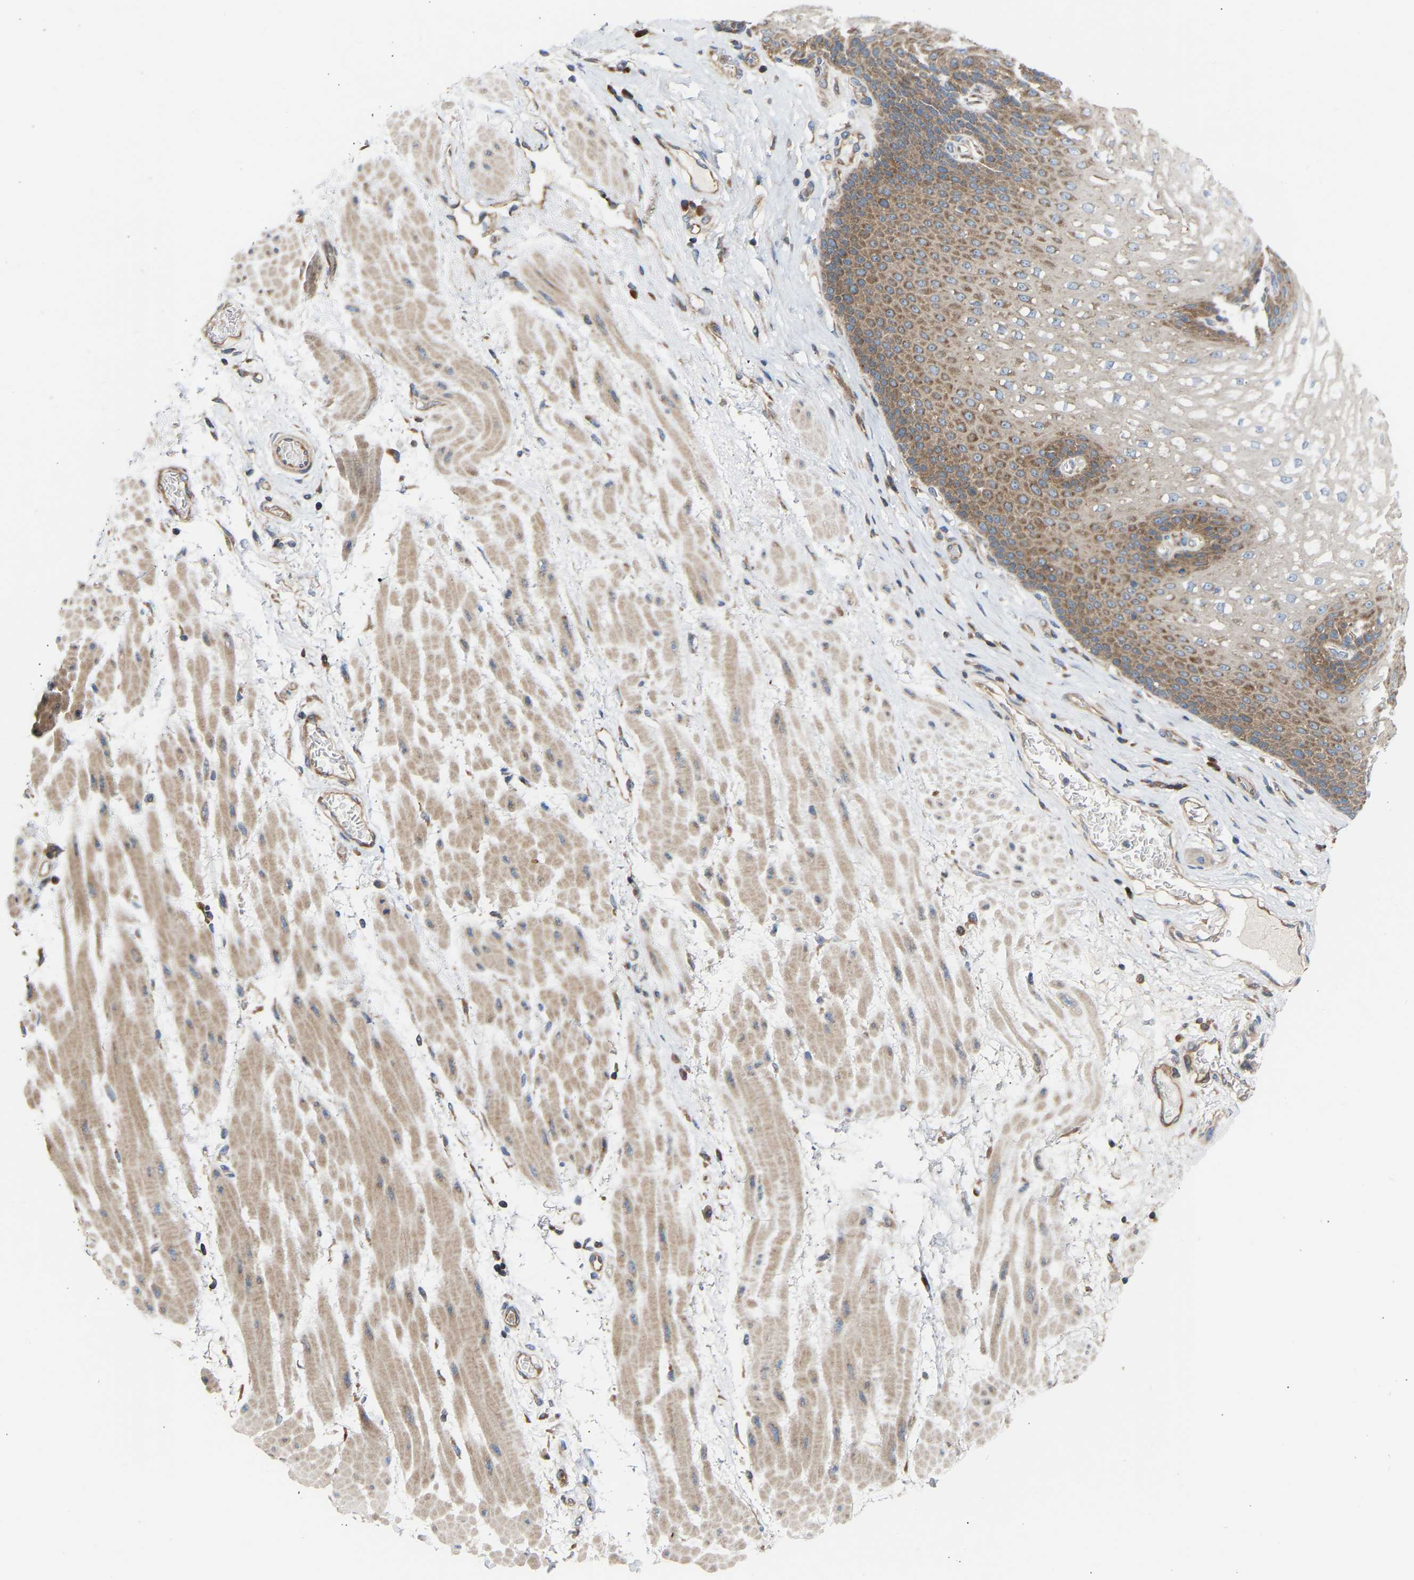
{"staining": {"intensity": "moderate", "quantity": ">75%", "location": "cytoplasmic/membranous"}, "tissue": "esophagus", "cell_type": "Squamous epithelial cells", "image_type": "normal", "snomed": [{"axis": "morphology", "description": "Normal tissue, NOS"}, {"axis": "topography", "description": "Esophagus"}], "caption": "Esophagus stained for a protein (brown) reveals moderate cytoplasmic/membranous positive staining in about >75% of squamous epithelial cells.", "gene": "GCN1", "patient": {"sex": "male", "age": 48}}